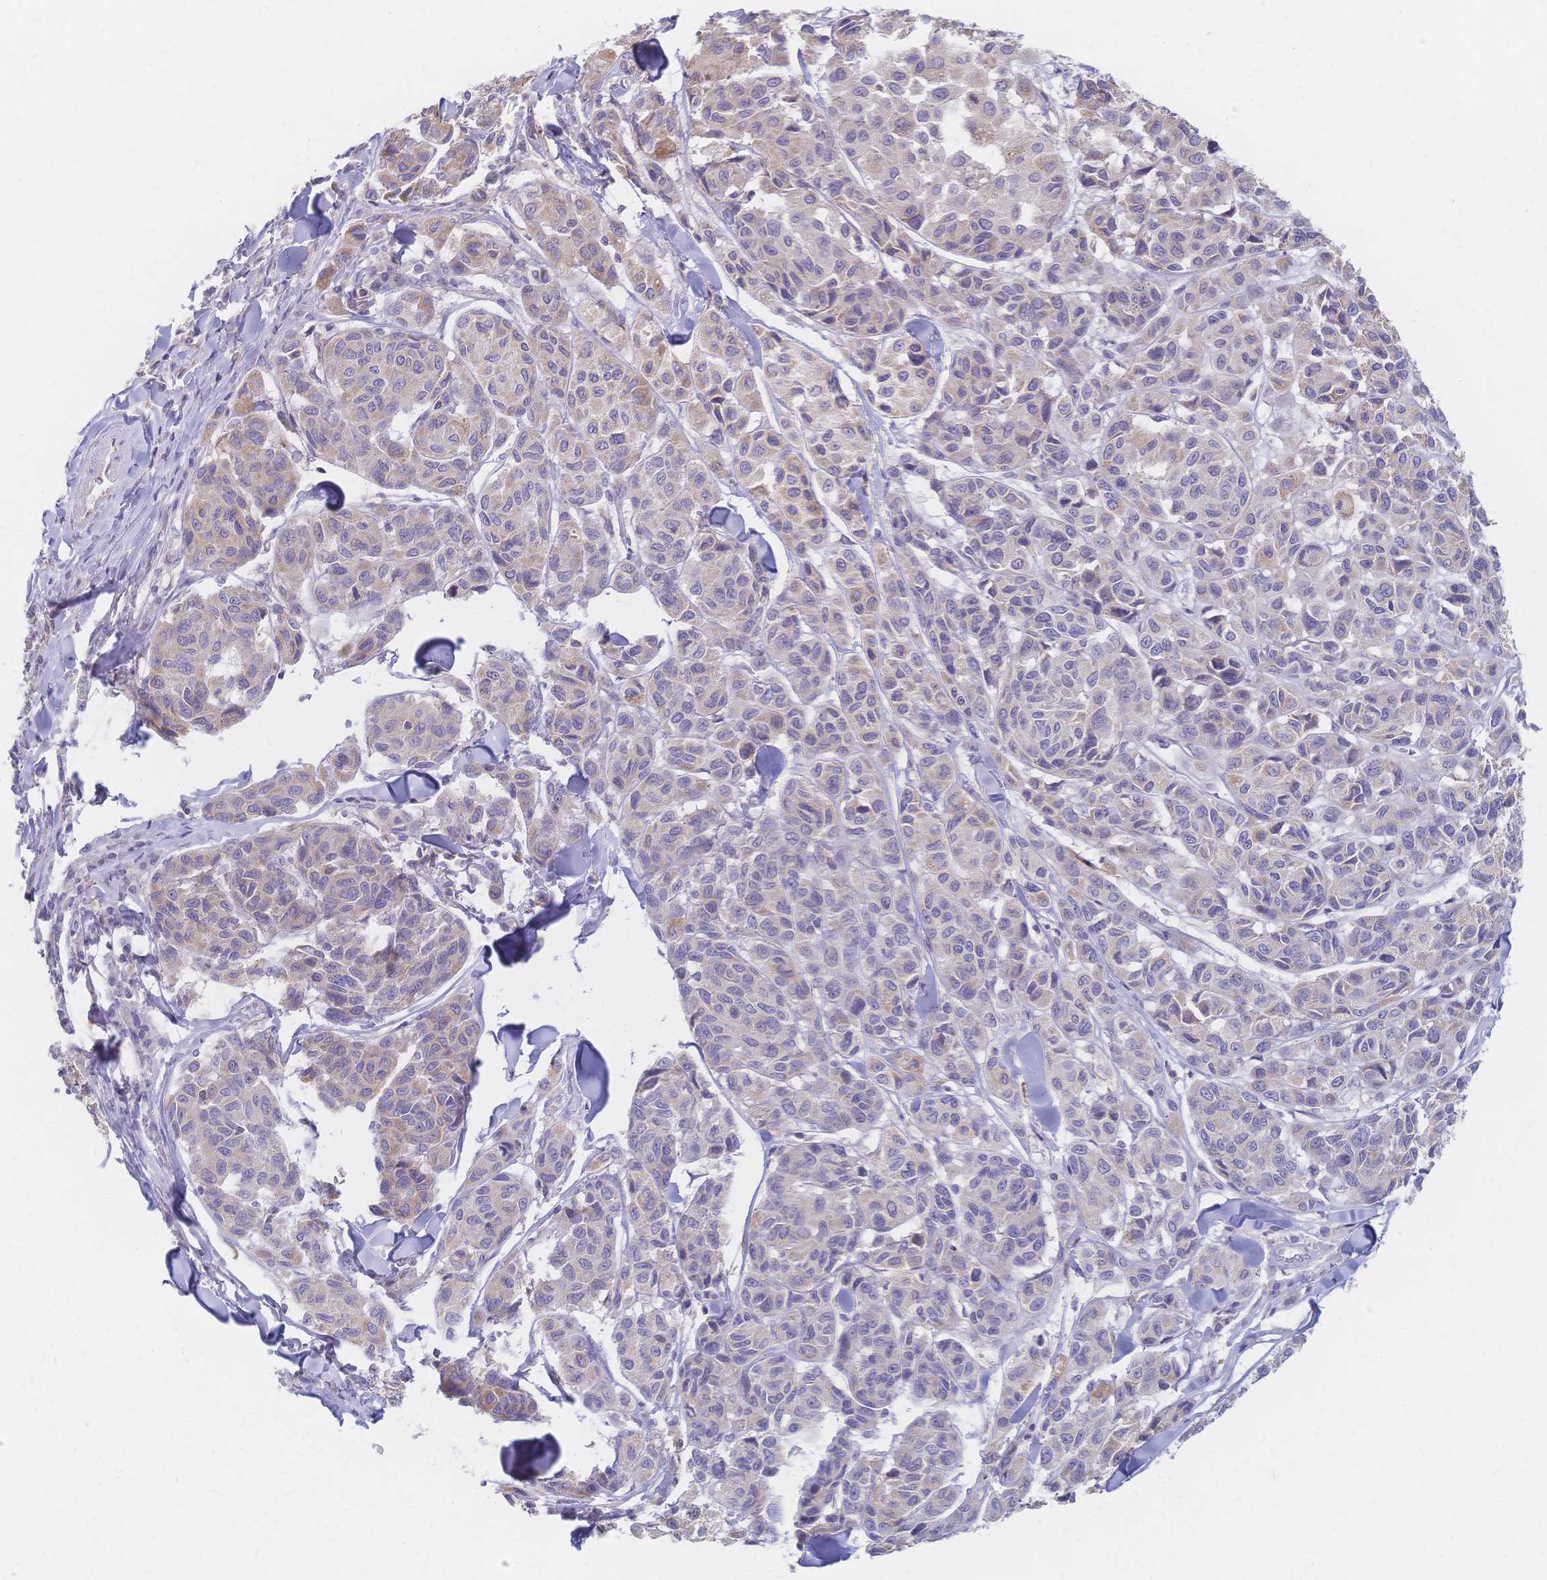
{"staining": {"intensity": "weak", "quantity": "<25%", "location": "cytoplasmic/membranous"}, "tissue": "melanoma", "cell_type": "Tumor cells", "image_type": "cancer", "snomed": [{"axis": "morphology", "description": "Malignant melanoma, NOS"}, {"axis": "topography", "description": "Skin"}], "caption": "A high-resolution micrograph shows IHC staining of malignant melanoma, which displays no significant staining in tumor cells.", "gene": "CYB5A", "patient": {"sex": "female", "age": 66}}